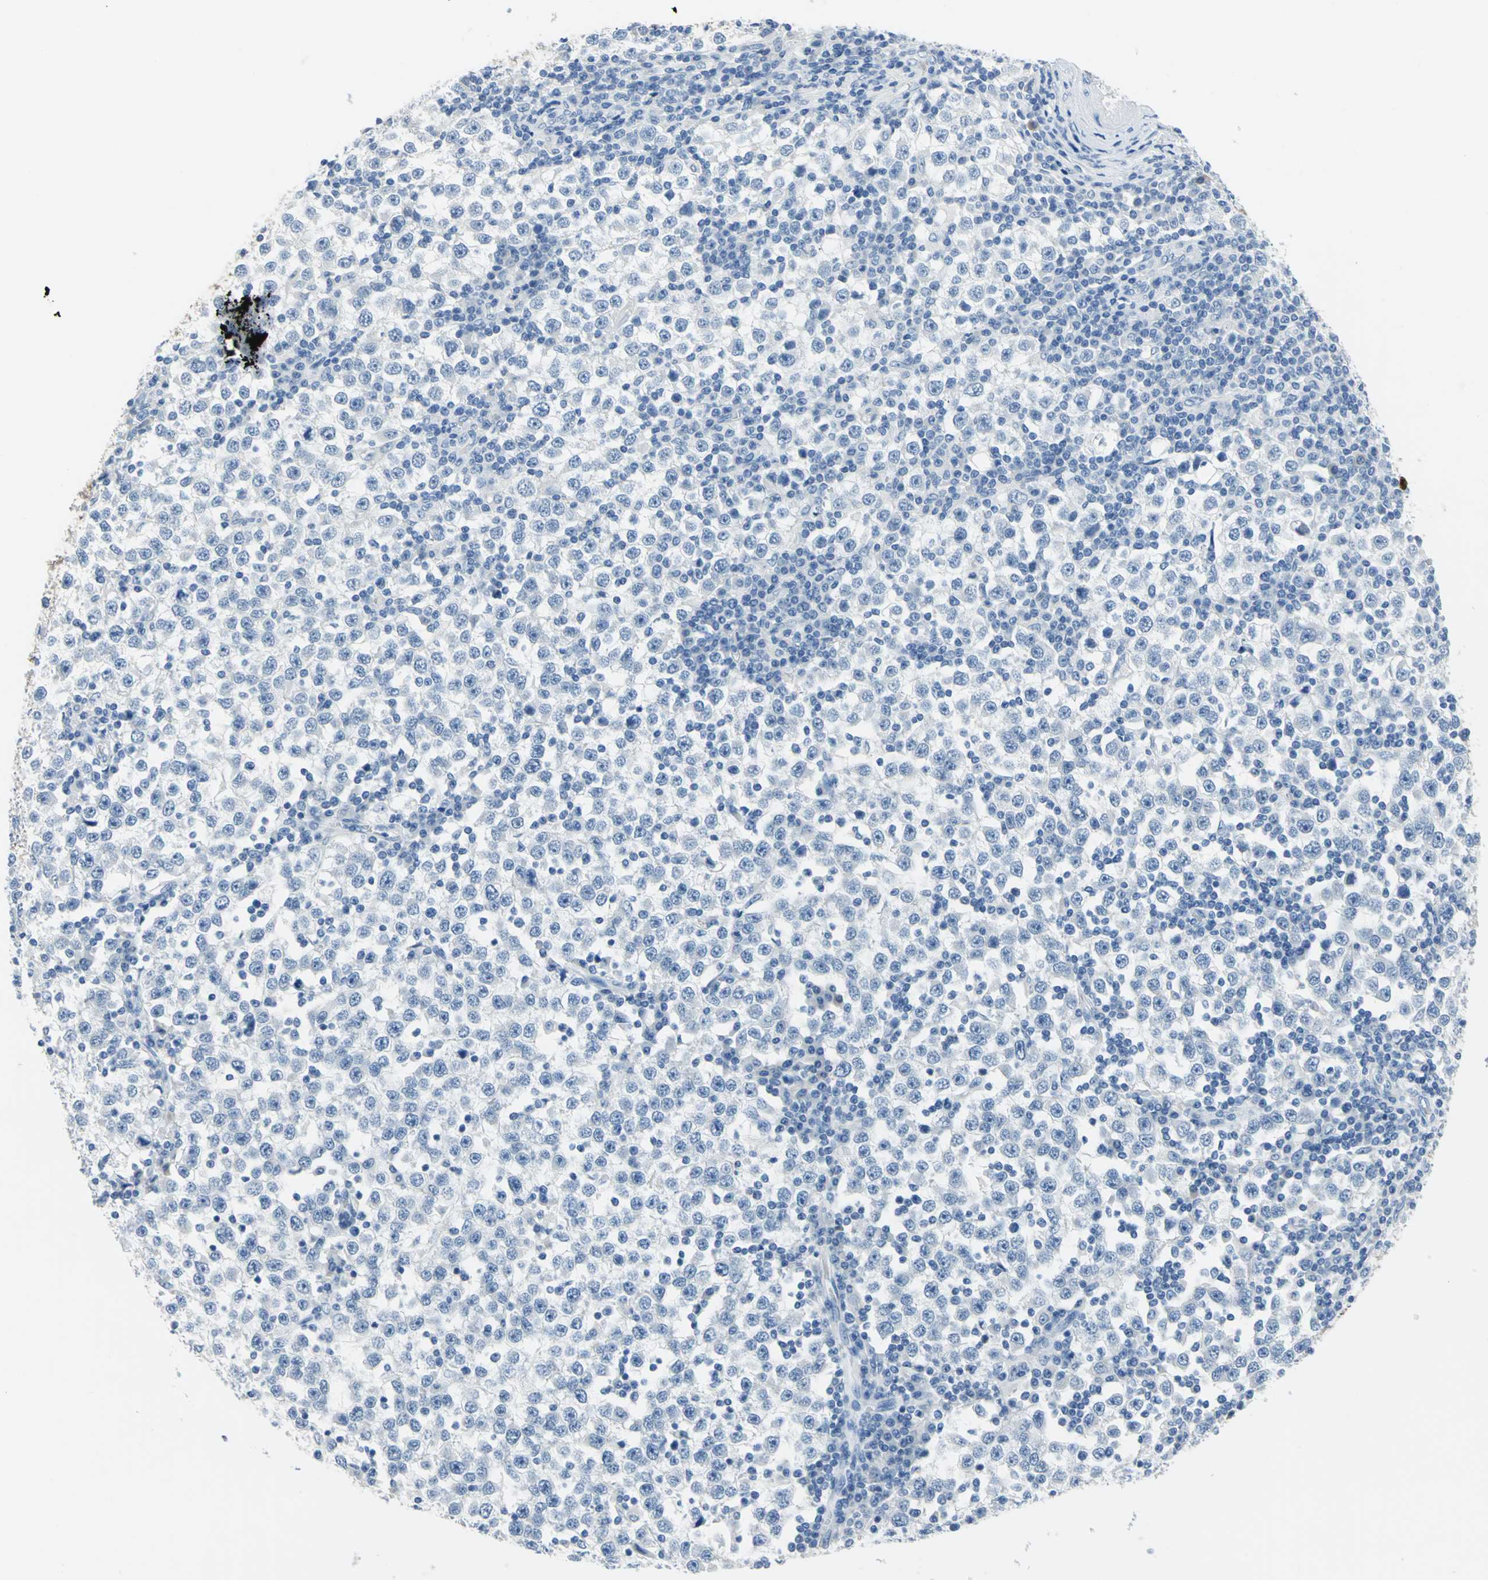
{"staining": {"intensity": "negative", "quantity": "none", "location": "none"}, "tissue": "testis cancer", "cell_type": "Tumor cells", "image_type": "cancer", "snomed": [{"axis": "morphology", "description": "Seminoma, NOS"}, {"axis": "topography", "description": "Testis"}], "caption": "This micrograph is of testis cancer (seminoma) stained with immunohistochemistry to label a protein in brown with the nuclei are counter-stained blue. There is no staining in tumor cells.", "gene": "PKLR", "patient": {"sex": "male", "age": 65}}